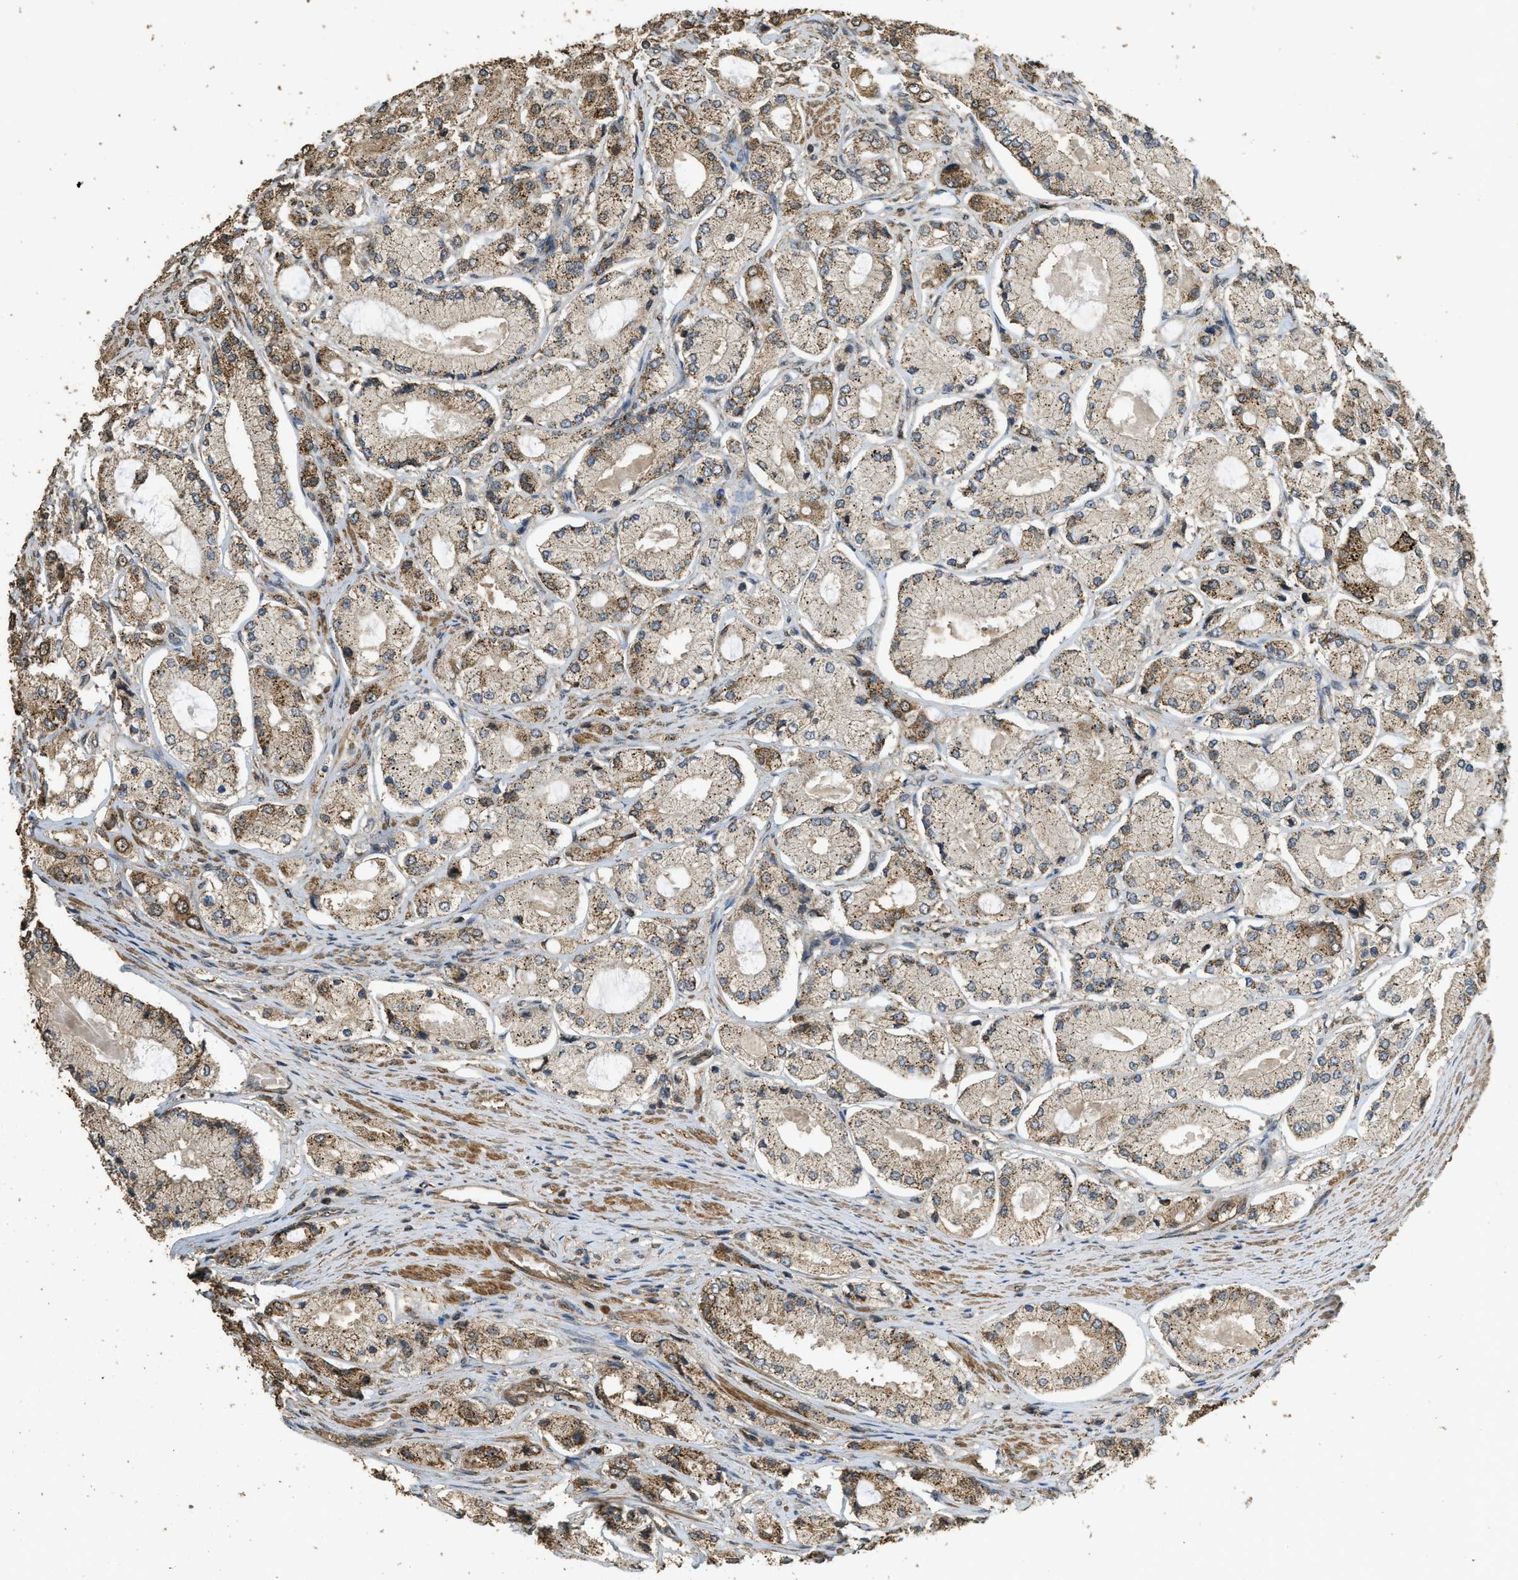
{"staining": {"intensity": "moderate", "quantity": "25%-75%", "location": "cytoplasmic/membranous"}, "tissue": "prostate cancer", "cell_type": "Tumor cells", "image_type": "cancer", "snomed": [{"axis": "morphology", "description": "Adenocarcinoma, High grade"}, {"axis": "topography", "description": "Prostate"}], "caption": "Immunohistochemistry (DAB (3,3'-diaminobenzidine)) staining of prostate cancer (high-grade adenocarcinoma) demonstrates moderate cytoplasmic/membranous protein staining in approximately 25%-75% of tumor cells. (DAB (3,3'-diaminobenzidine) IHC with brightfield microscopy, high magnification).", "gene": "CTPS1", "patient": {"sex": "male", "age": 65}}